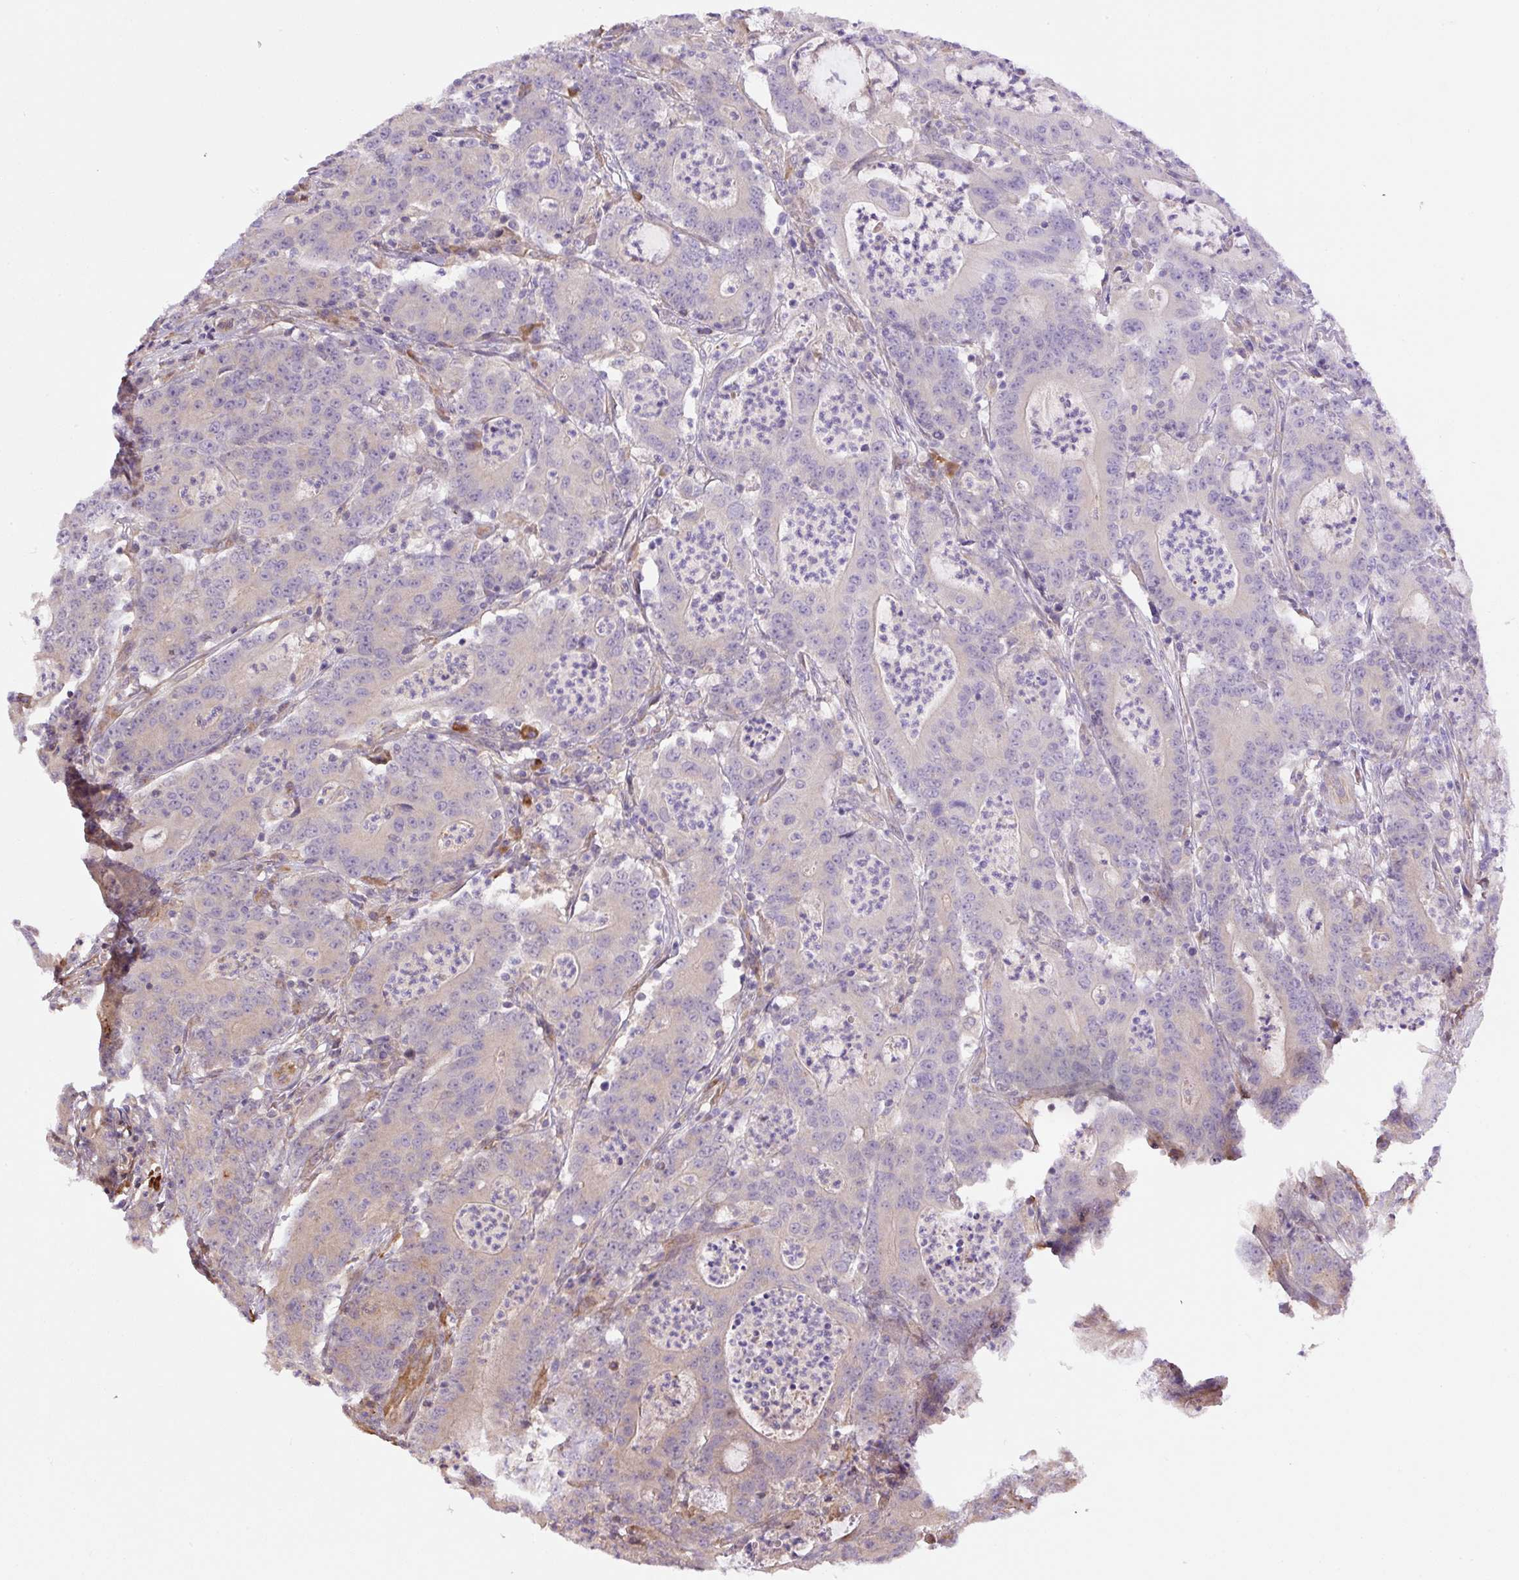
{"staining": {"intensity": "weak", "quantity": "<25%", "location": "cytoplasmic/membranous"}, "tissue": "colorectal cancer", "cell_type": "Tumor cells", "image_type": "cancer", "snomed": [{"axis": "morphology", "description": "Adenocarcinoma, NOS"}, {"axis": "topography", "description": "Colon"}], "caption": "Histopathology image shows no protein positivity in tumor cells of colorectal cancer (adenocarcinoma) tissue.", "gene": "PPME1", "patient": {"sex": "male", "age": 83}}